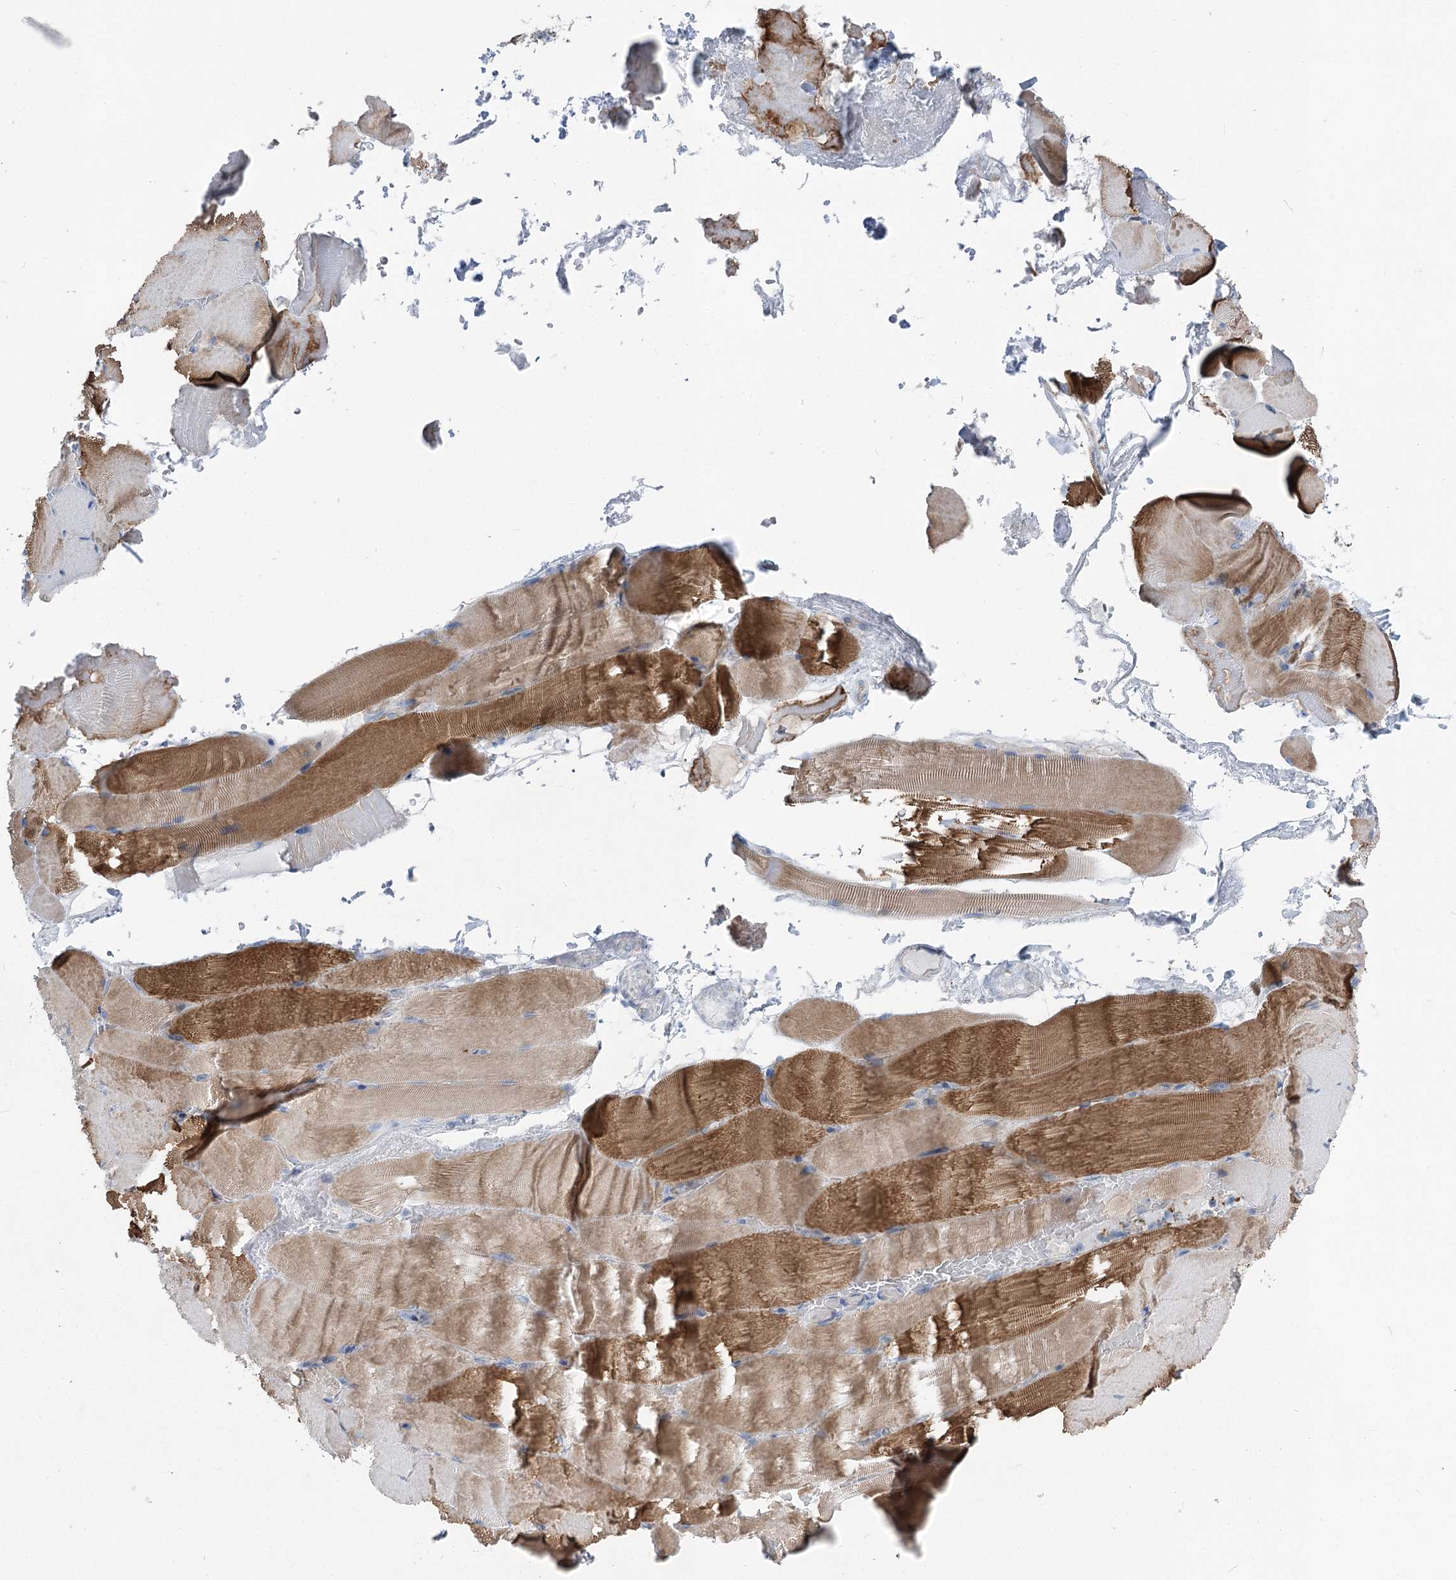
{"staining": {"intensity": "moderate", "quantity": "<25%", "location": "cytoplasmic/membranous"}, "tissue": "skeletal muscle", "cell_type": "Myocytes", "image_type": "normal", "snomed": [{"axis": "morphology", "description": "Normal tissue, NOS"}, {"axis": "topography", "description": "Skeletal muscle"}, {"axis": "topography", "description": "Parathyroid gland"}], "caption": "Protein staining displays moderate cytoplasmic/membranous expression in approximately <25% of myocytes in normal skeletal muscle. The protein of interest is shown in brown color, while the nuclei are stained blue.", "gene": "POGLUT1", "patient": {"sex": "female", "age": 37}}